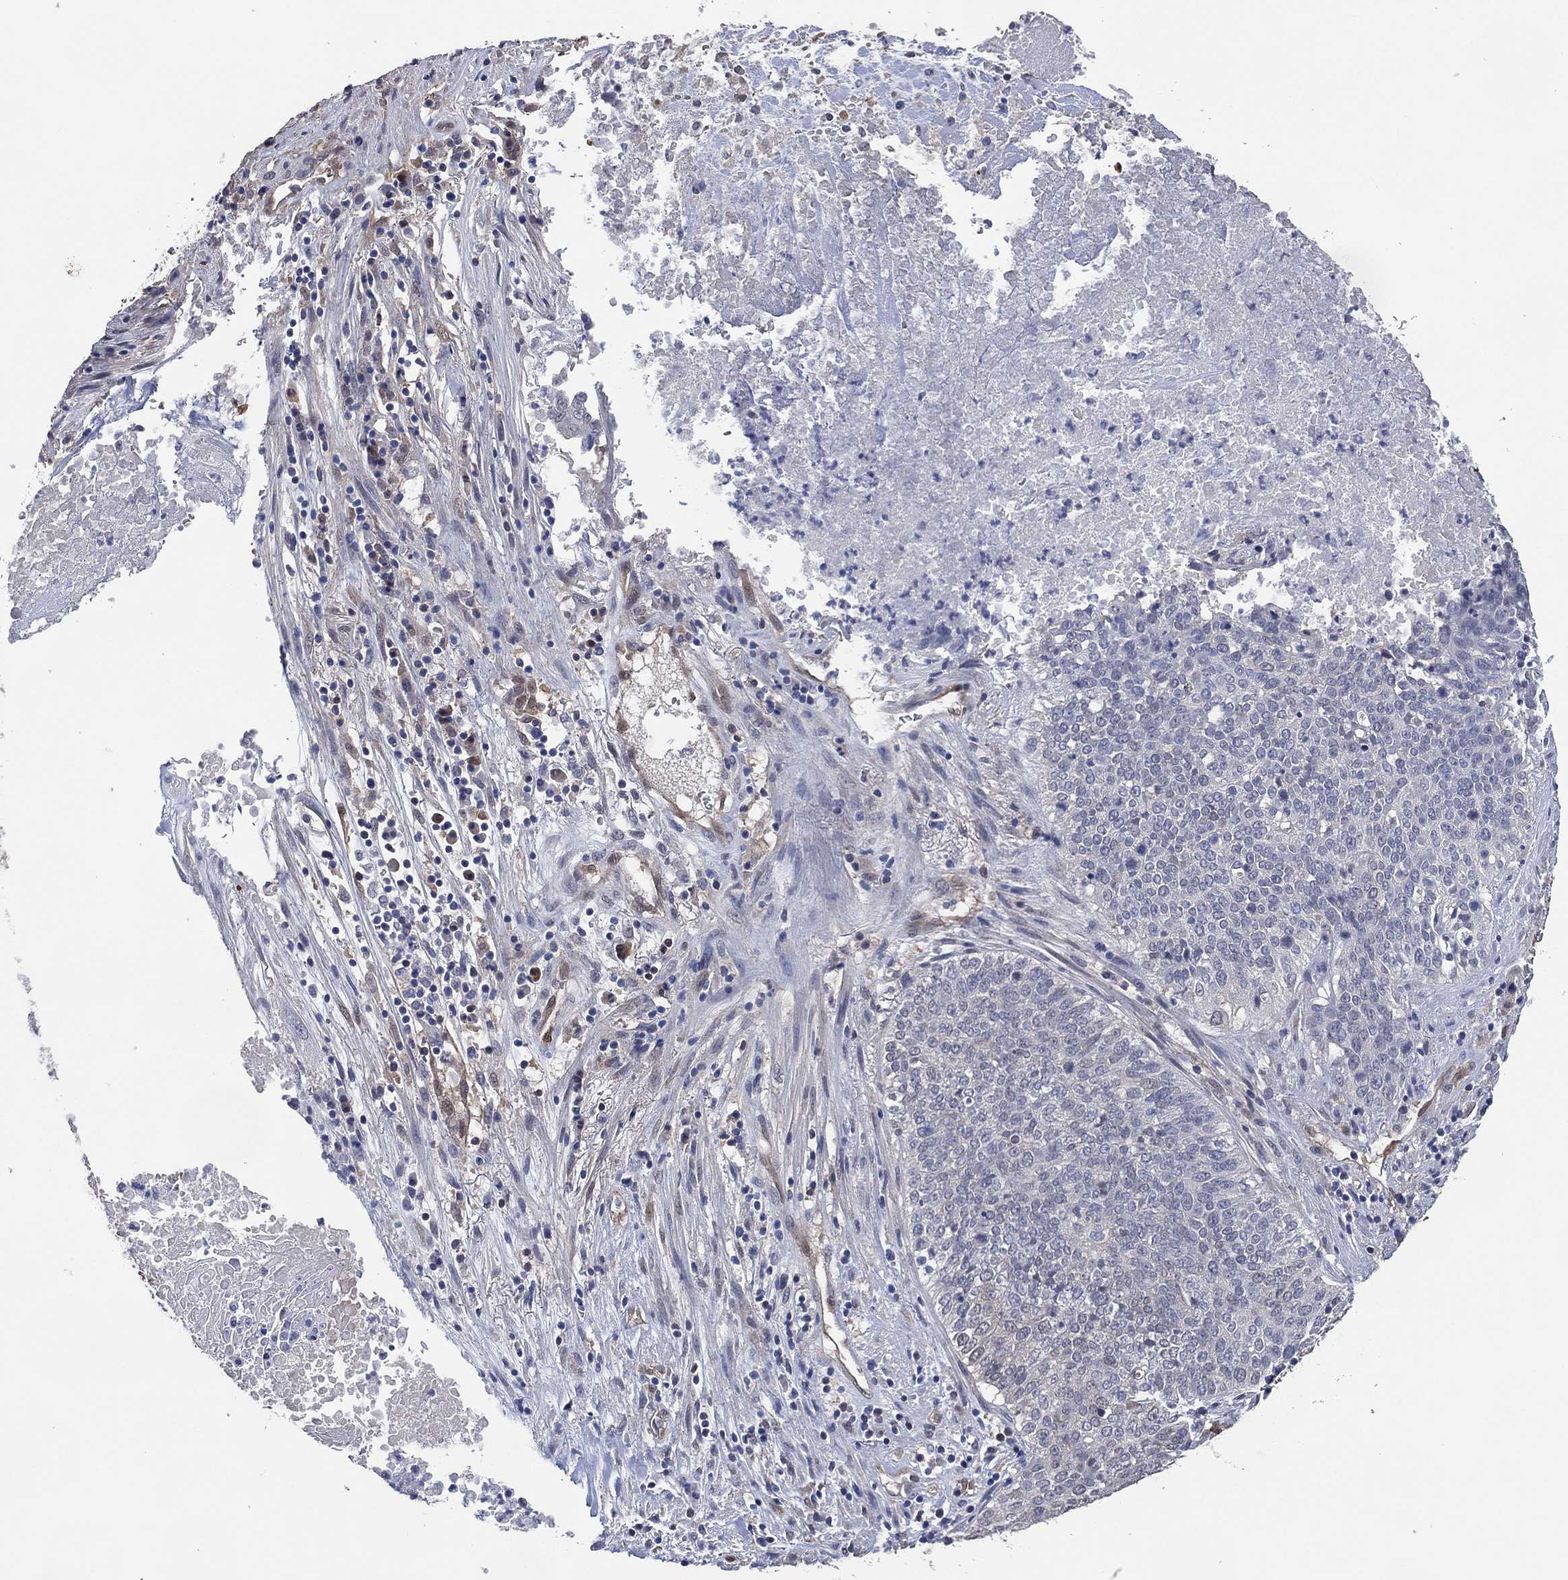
{"staining": {"intensity": "negative", "quantity": "none", "location": "none"}, "tissue": "lung cancer", "cell_type": "Tumor cells", "image_type": "cancer", "snomed": [{"axis": "morphology", "description": "Squamous cell carcinoma, NOS"}, {"axis": "topography", "description": "Lung"}], "caption": "Immunohistochemical staining of human squamous cell carcinoma (lung) displays no significant expression in tumor cells.", "gene": "AK1", "patient": {"sex": "male", "age": 64}}